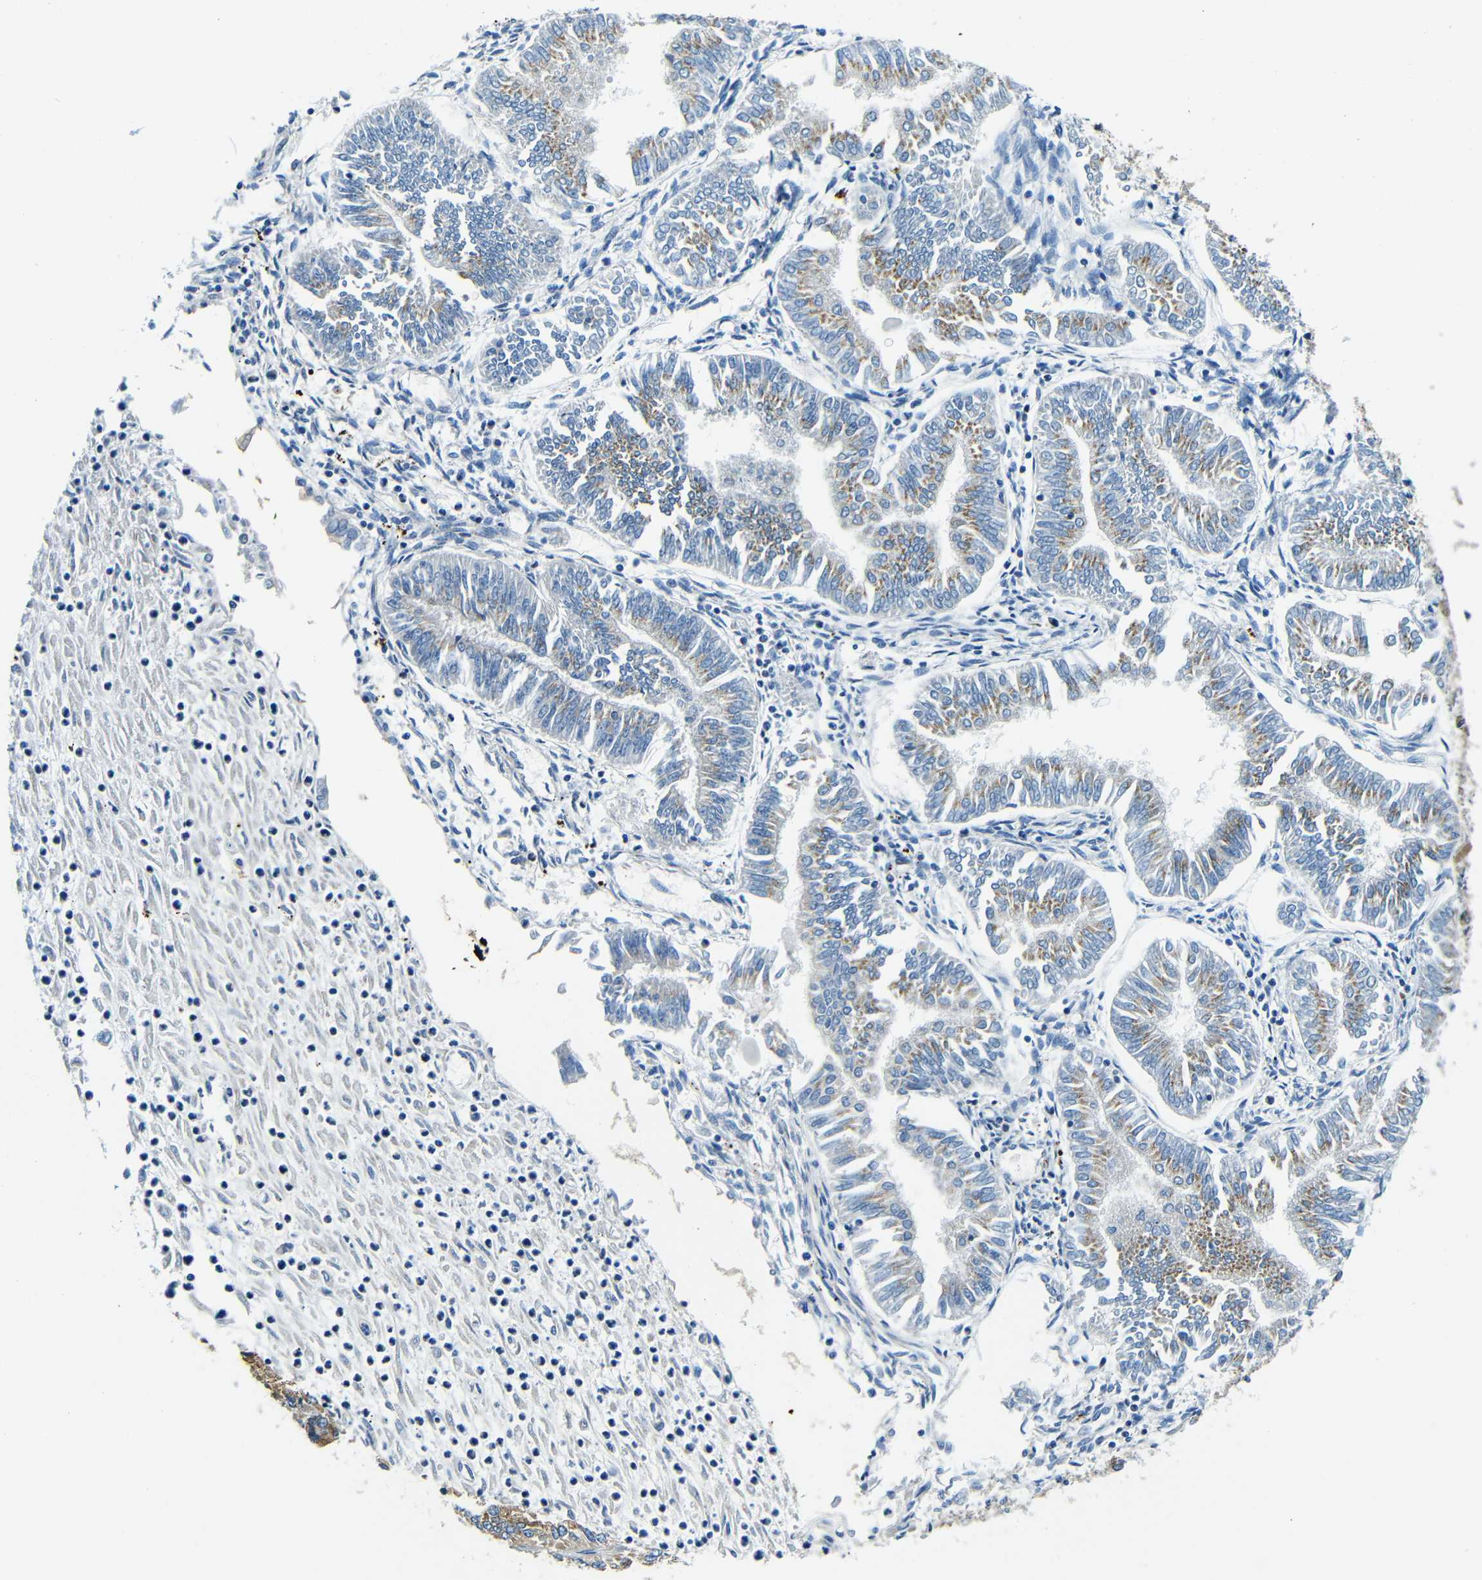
{"staining": {"intensity": "moderate", "quantity": ">75%", "location": "cytoplasmic/membranous"}, "tissue": "endometrial cancer", "cell_type": "Tumor cells", "image_type": "cancer", "snomed": [{"axis": "morphology", "description": "Adenocarcinoma, NOS"}, {"axis": "topography", "description": "Endometrium"}], "caption": "This is an image of IHC staining of endometrial adenocarcinoma, which shows moderate staining in the cytoplasmic/membranous of tumor cells.", "gene": "USO1", "patient": {"sex": "female", "age": 53}}